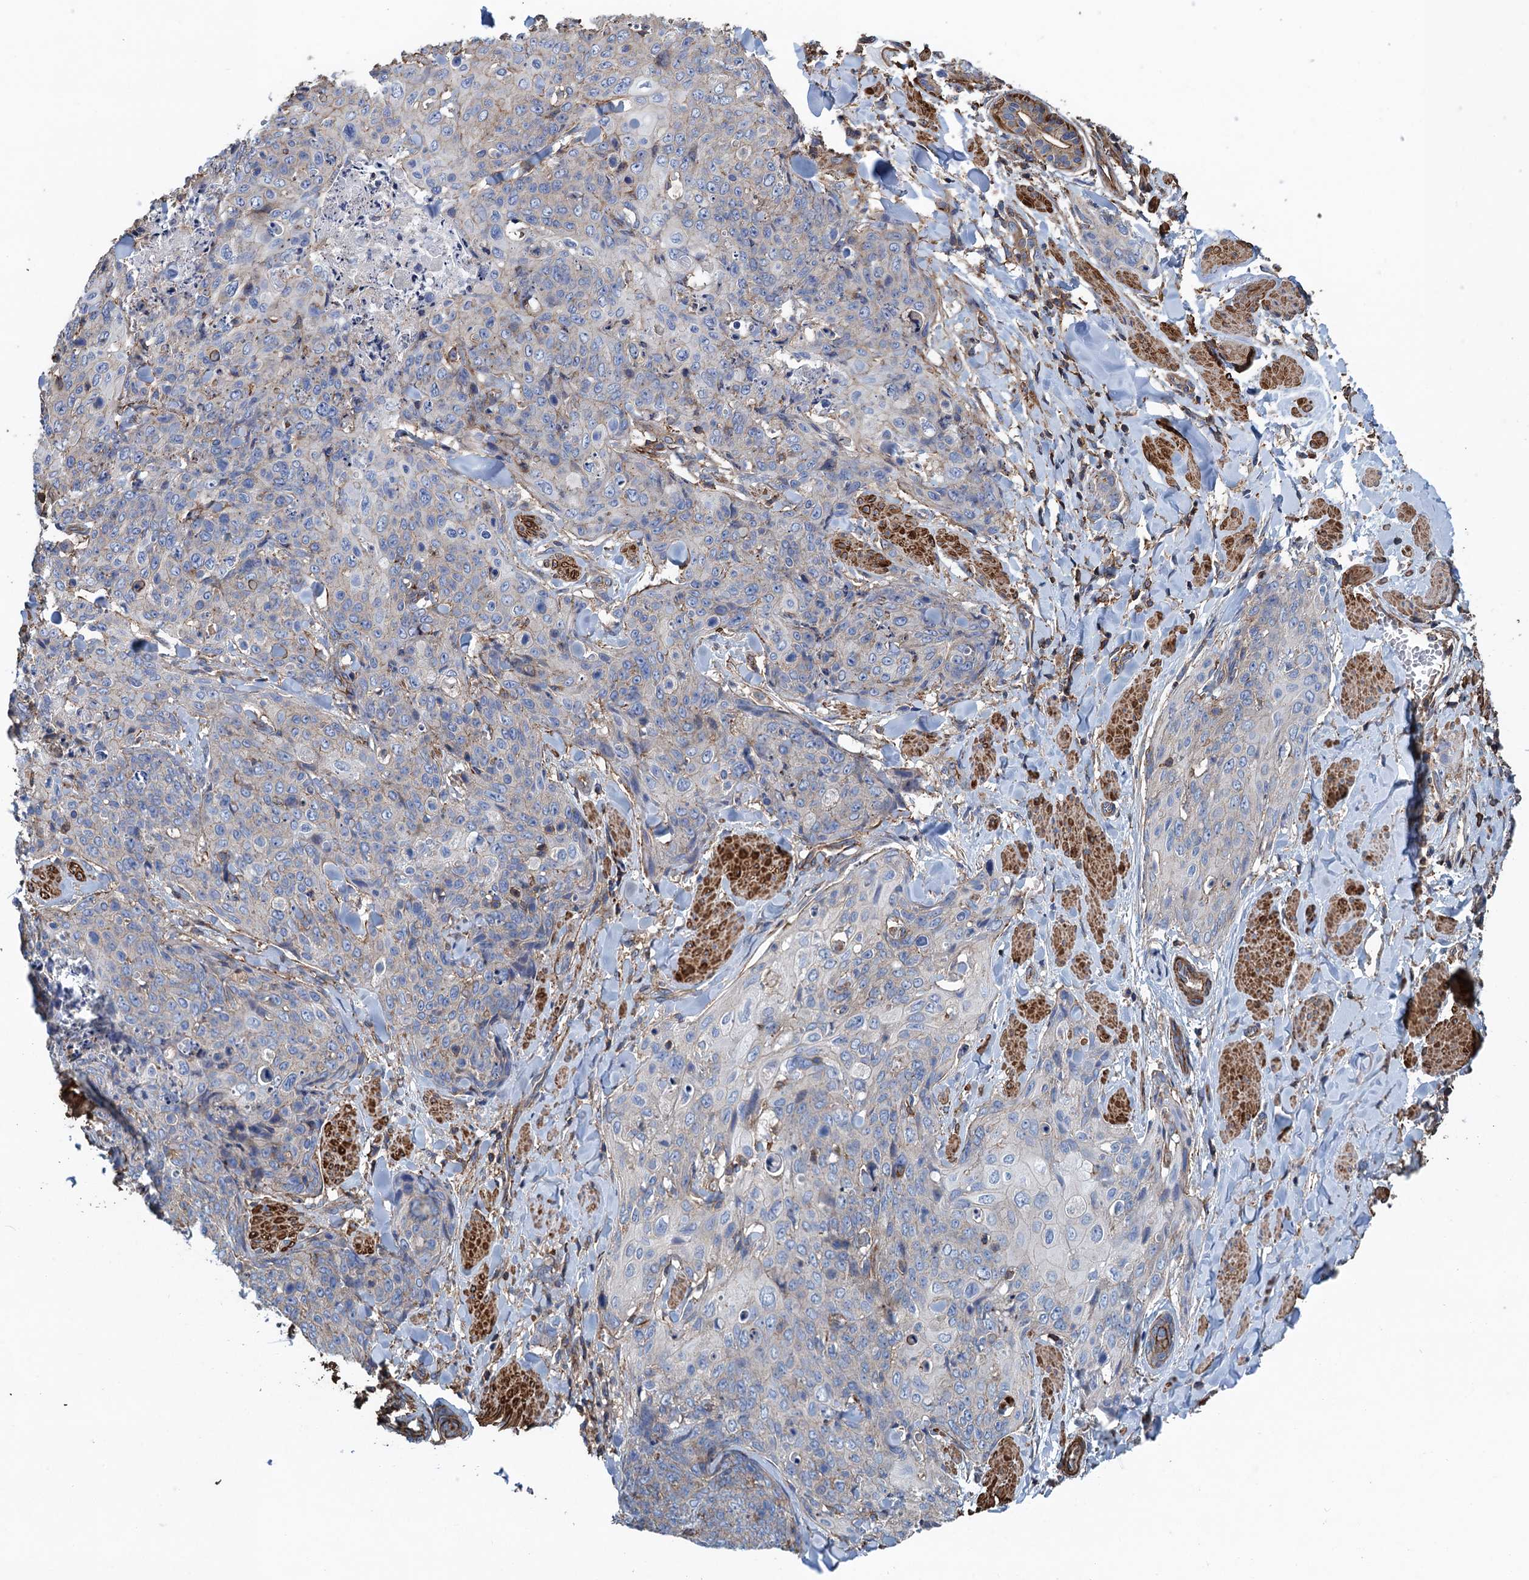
{"staining": {"intensity": "negative", "quantity": "none", "location": "none"}, "tissue": "skin cancer", "cell_type": "Tumor cells", "image_type": "cancer", "snomed": [{"axis": "morphology", "description": "Squamous cell carcinoma, NOS"}, {"axis": "topography", "description": "Skin"}, {"axis": "topography", "description": "Vulva"}], "caption": "Tumor cells show no significant positivity in skin squamous cell carcinoma.", "gene": "PROSER2", "patient": {"sex": "female", "age": 85}}